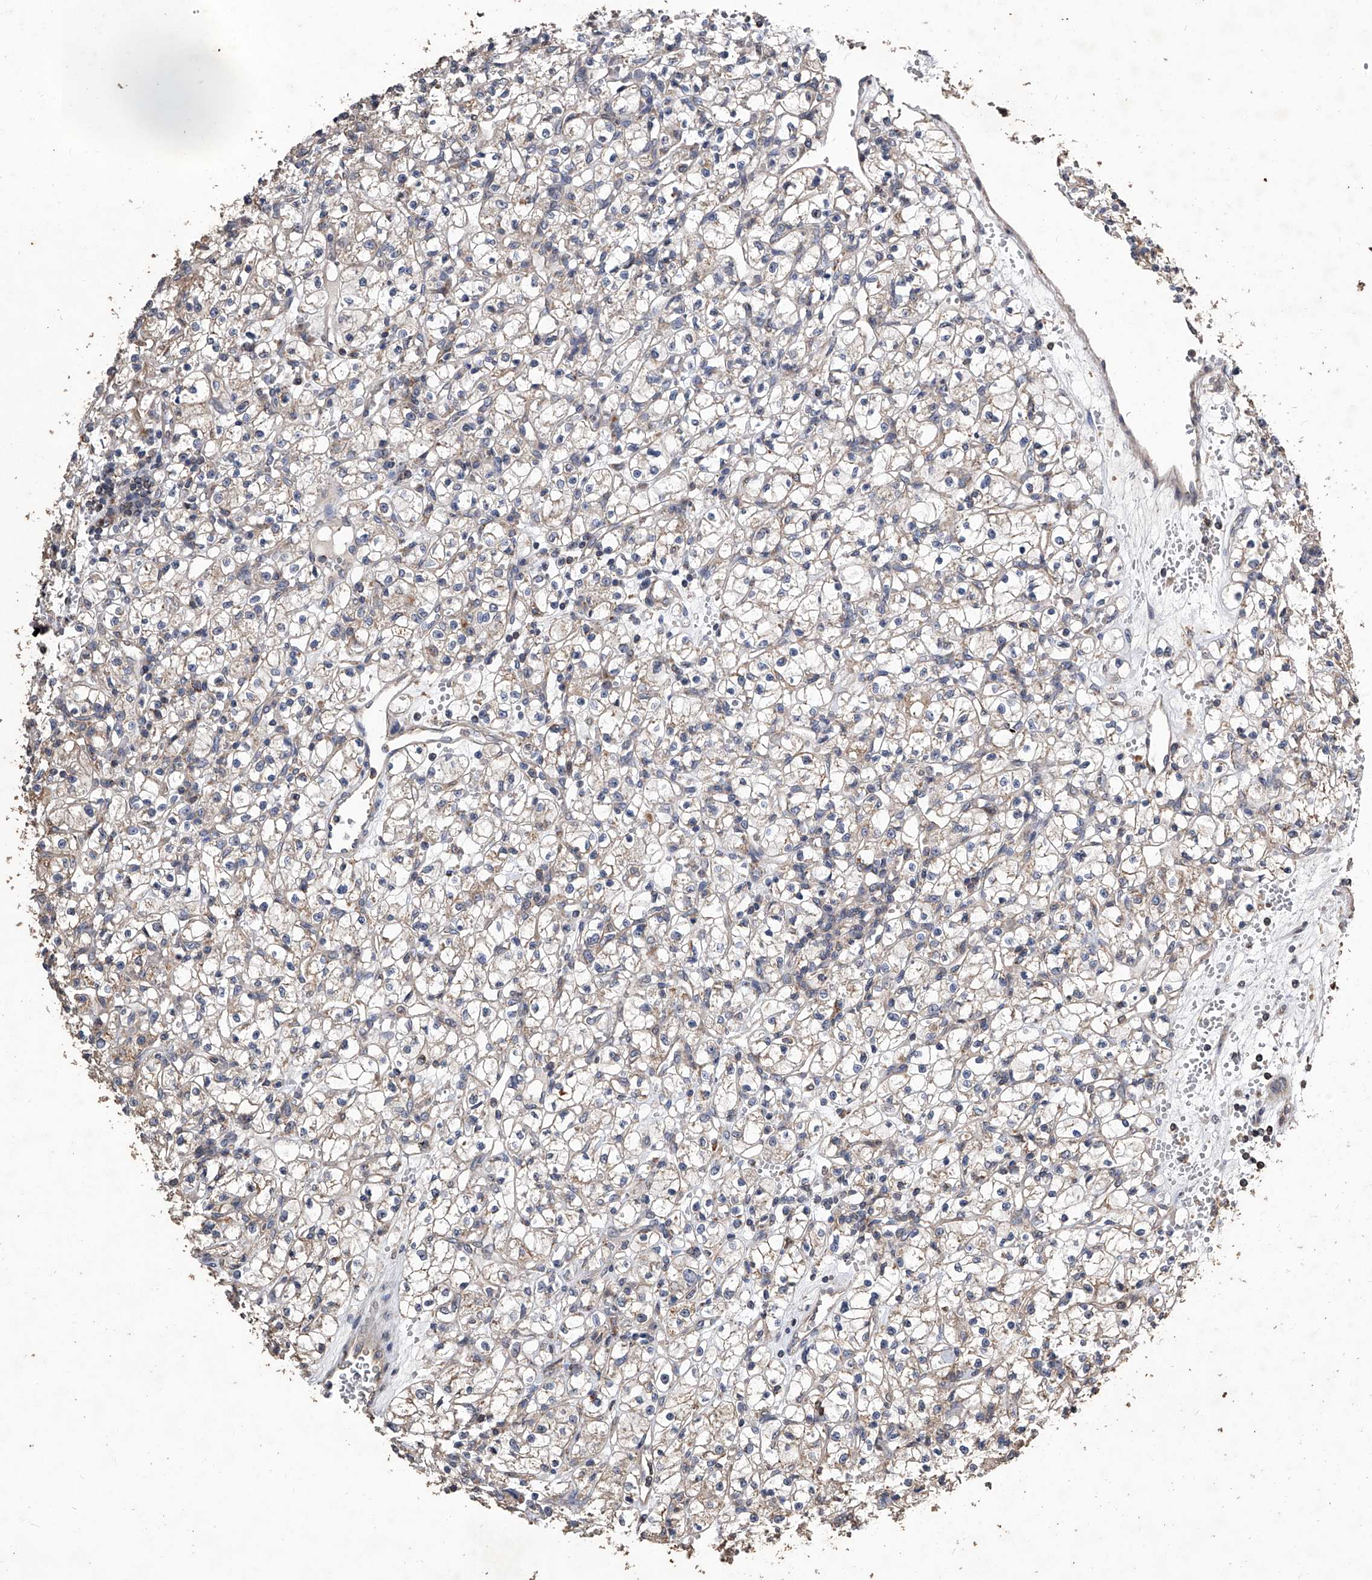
{"staining": {"intensity": "negative", "quantity": "none", "location": "none"}, "tissue": "renal cancer", "cell_type": "Tumor cells", "image_type": "cancer", "snomed": [{"axis": "morphology", "description": "Adenocarcinoma, NOS"}, {"axis": "topography", "description": "Kidney"}], "caption": "A photomicrograph of human adenocarcinoma (renal) is negative for staining in tumor cells.", "gene": "LTV1", "patient": {"sex": "female", "age": 59}}